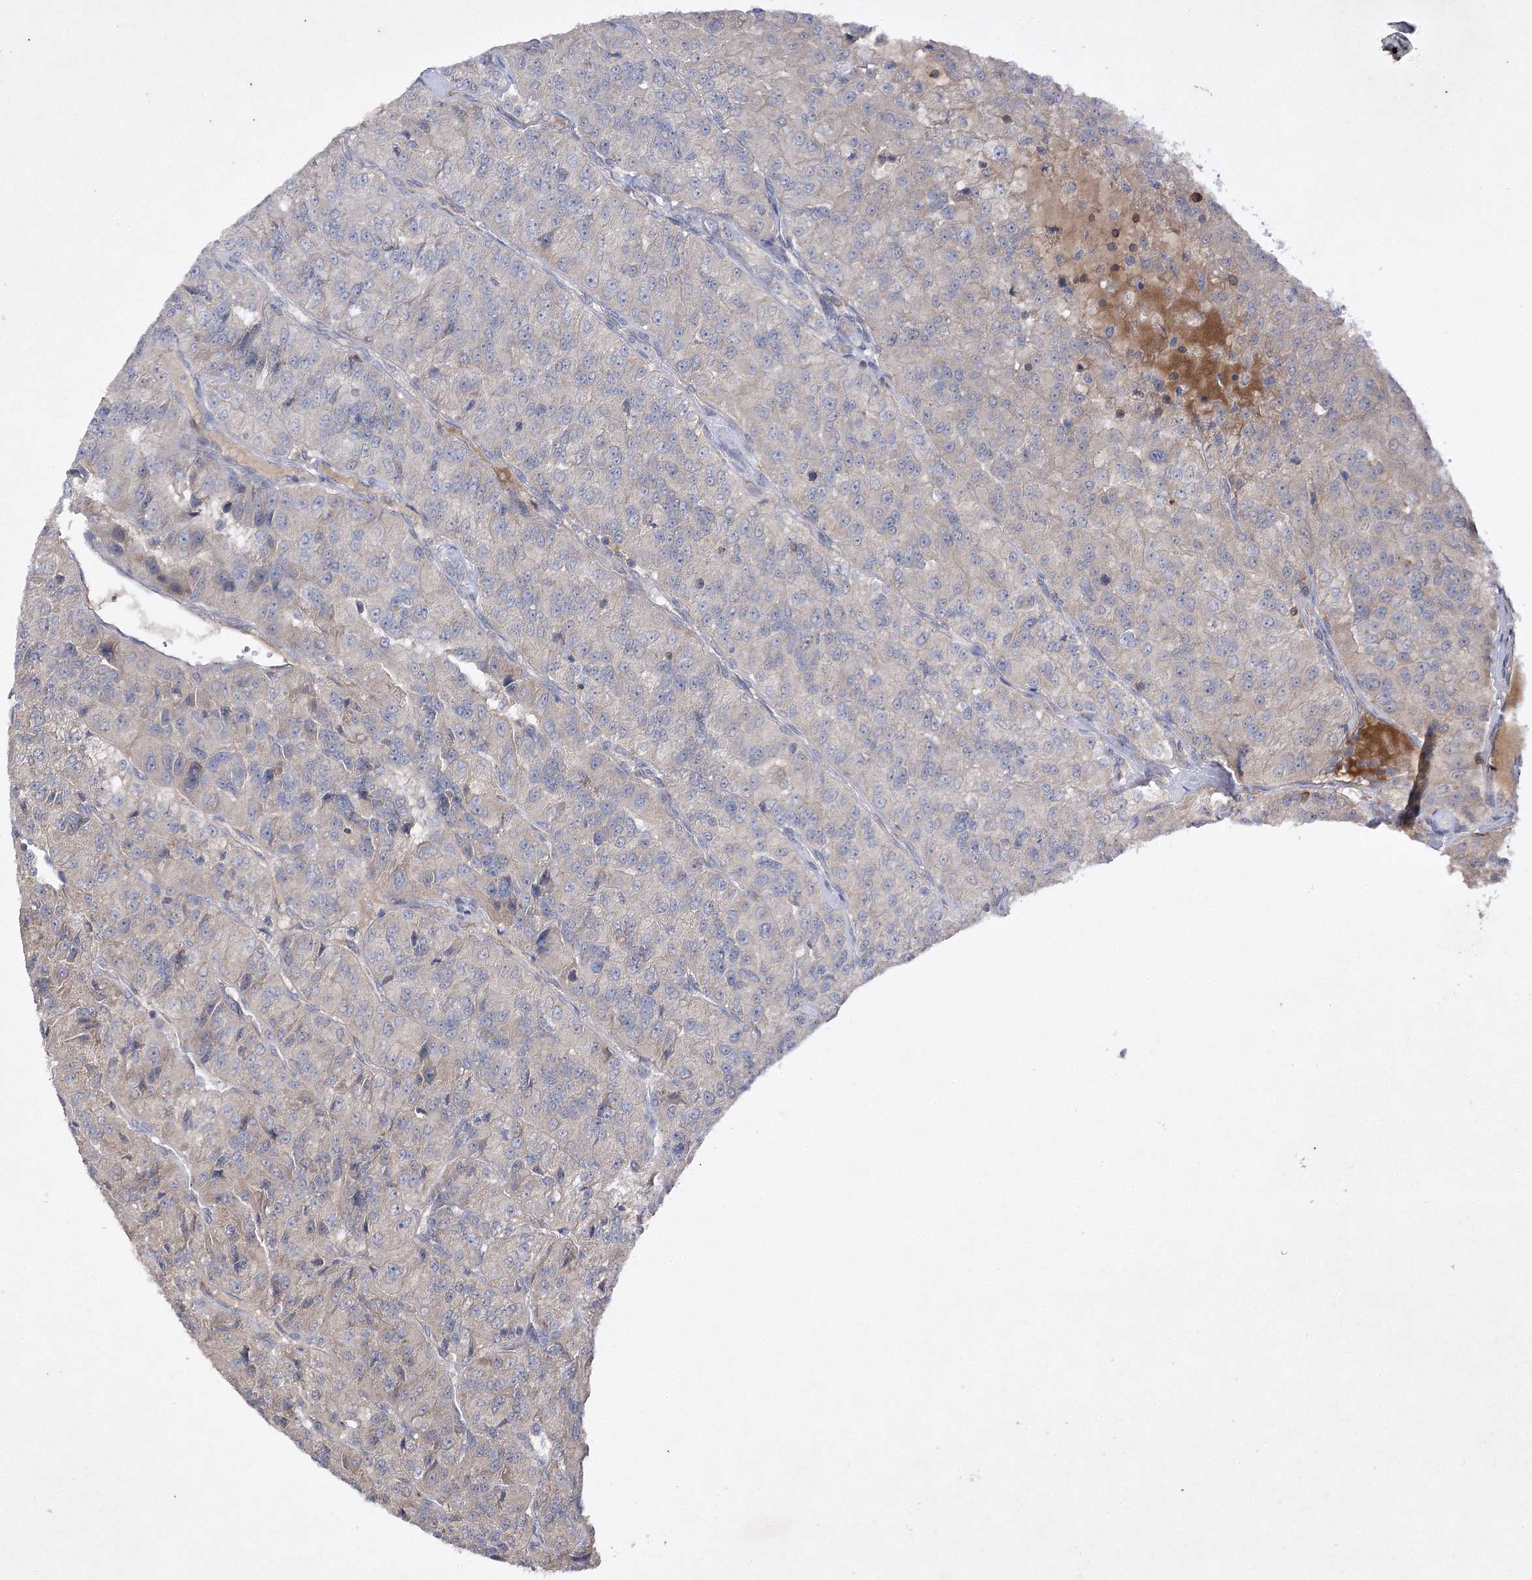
{"staining": {"intensity": "weak", "quantity": "<25%", "location": "cytoplasmic/membranous"}, "tissue": "renal cancer", "cell_type": "Tumor cells", "image_type": "cancer", "snomed": [{"axis": "morphology", "description": "Adenocarcinoma, NOS"}, {"axis": "topography", "description": "Kidney"}], "caption": "IHC photomicrograph of renal cancer stained for a protein (brown), which exhibits no positivity in tumor cells.", "gene": "BCR", "patient": {"sex": "female", "age": 63}}